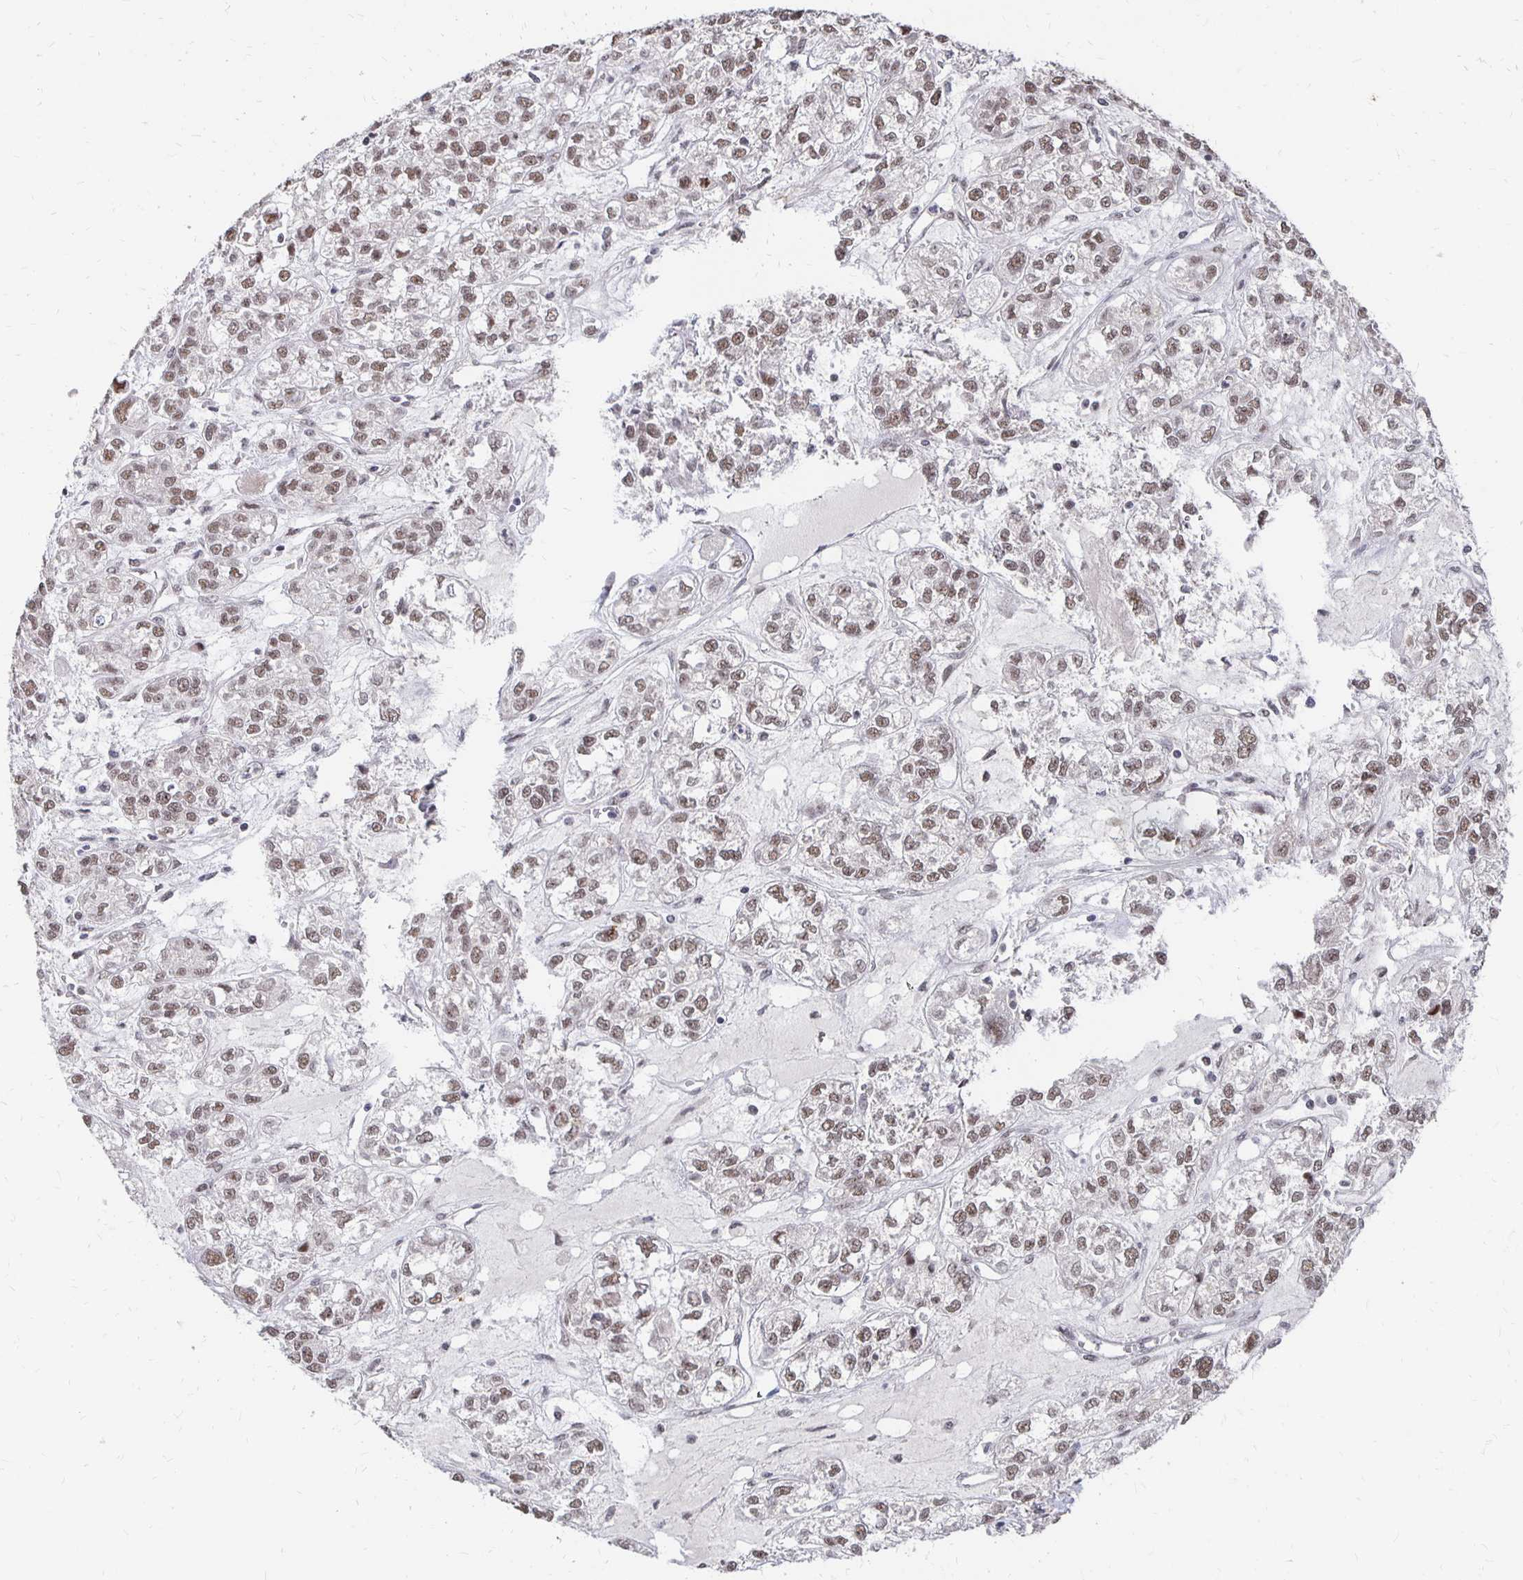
{"staining": {"intensity": "moderate", "quantity": ">75%", "location": "nuclear"}, "tissue": "ovarian cancer", "cell_type": "Tumor cells", "image_type": "cancer", "snomed": [{"axis": "morphology", "description": "Carcinoma, endometroid"}, {"axis": "topography", "description": "Ovary"}], "caption": "IHC image of neoplastic tissue: human endometroid carcinoma (ovarian) stained using immunohistochemistry demonstrates medium levels of moderate protein expression localized specifically in the nuclear of tumor cells, appearing as a nuclear brown color.", "gene": "CLASRP", "patient": {"sex": "female", "age": 64}}